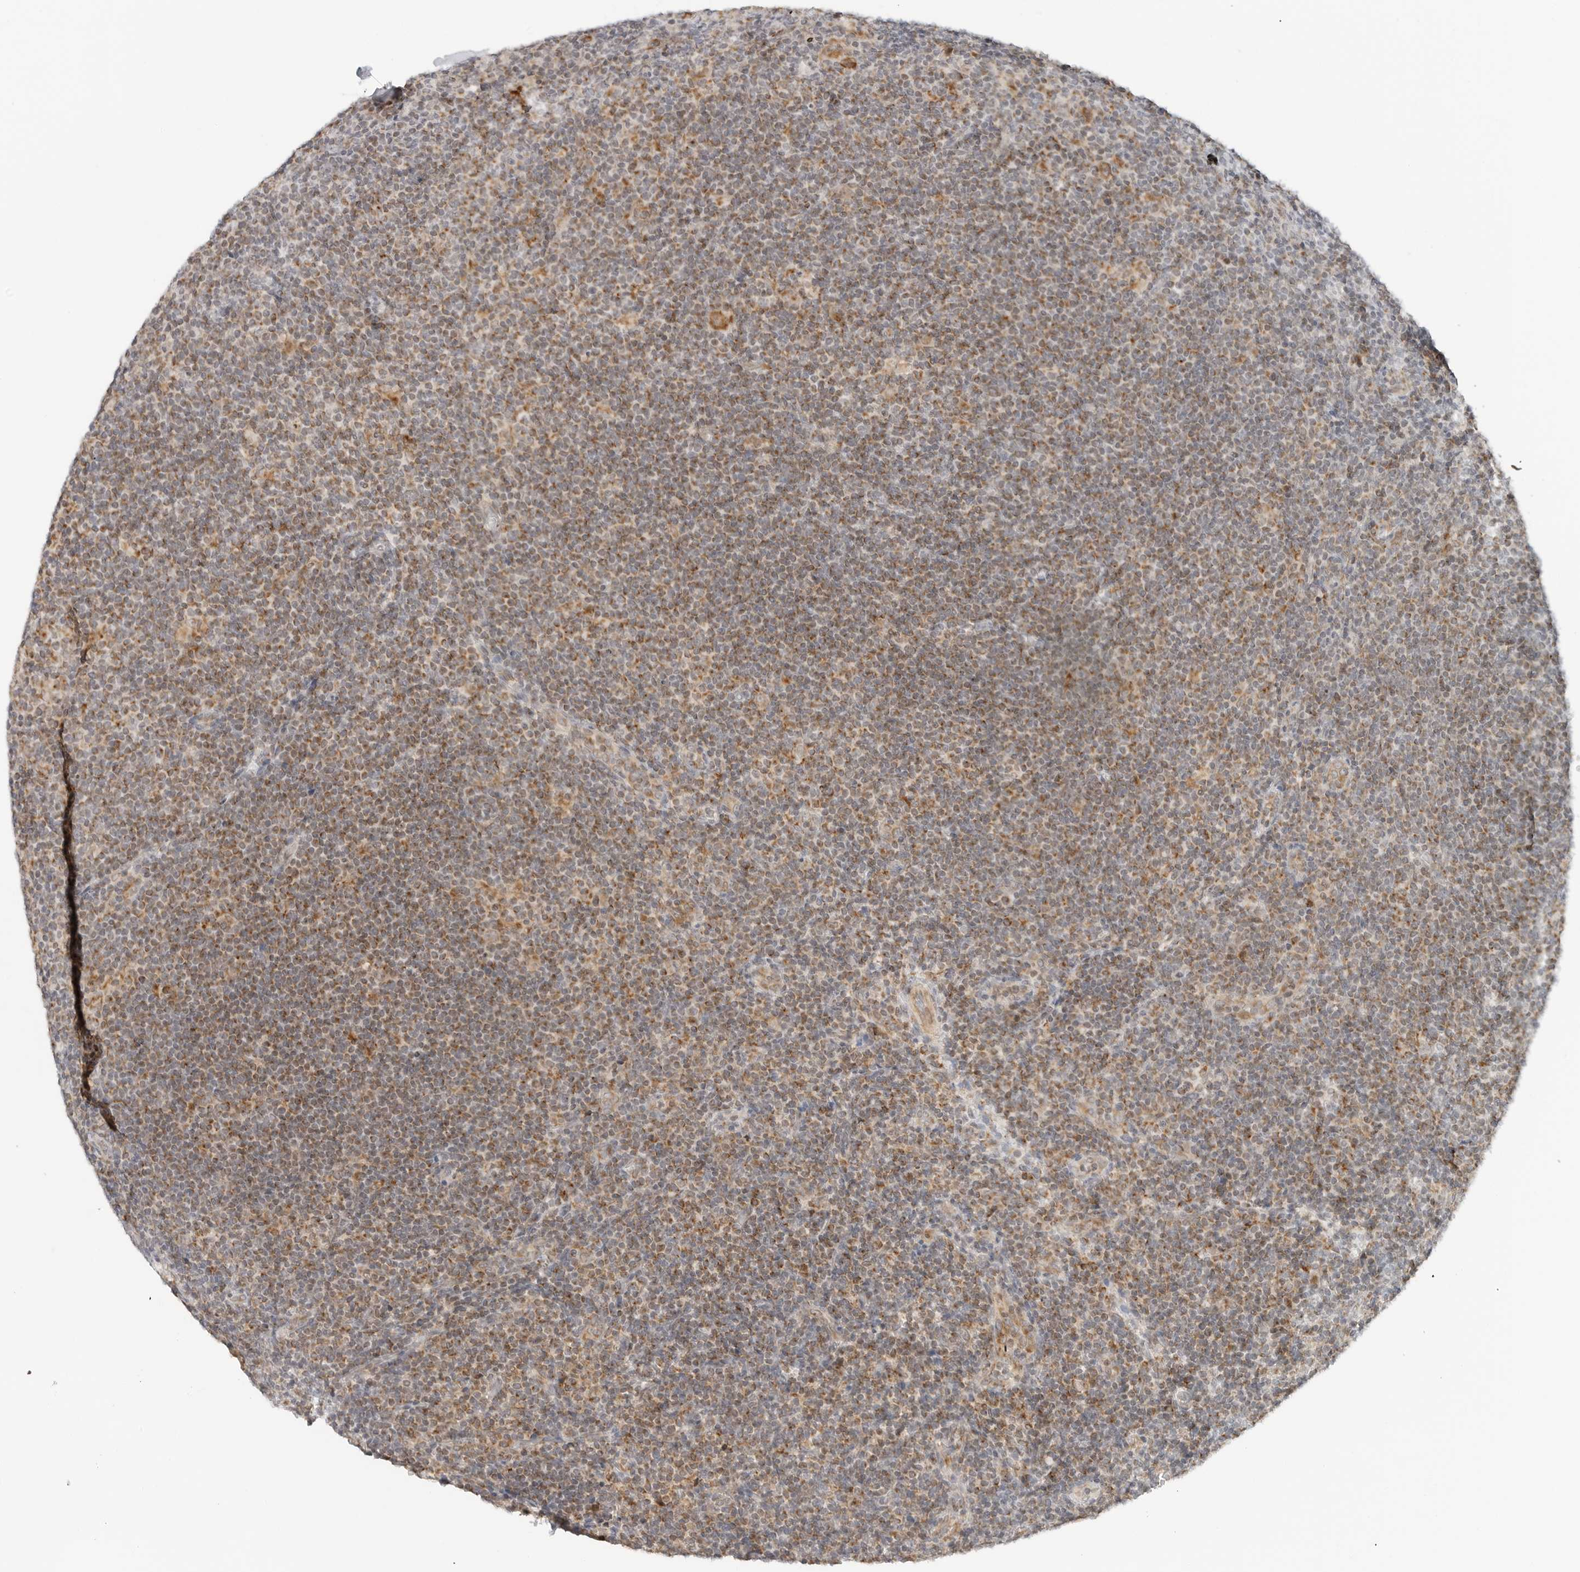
{"staining": {"intensity": "moderate", "quantity": ">75%", "location": "cytoplasmic/membranous"}, "tissue": "lymphoma", "cell_type": "Tumor cells", "image_type": "cancer", "snomed": [{"axis": "morphology", "description": "Hodgkin's disease, NOS"}, {"axis": "topography", "description": "Lymph node"}], "caption": "This photomicrograph shows IHC staining of human lymphoma, with medium moderate cytoplasmic/membranous positivity in about >75% of tumor cells.", "gene": "DYRK4", "patient": {"sex": "female", "age": 57}}